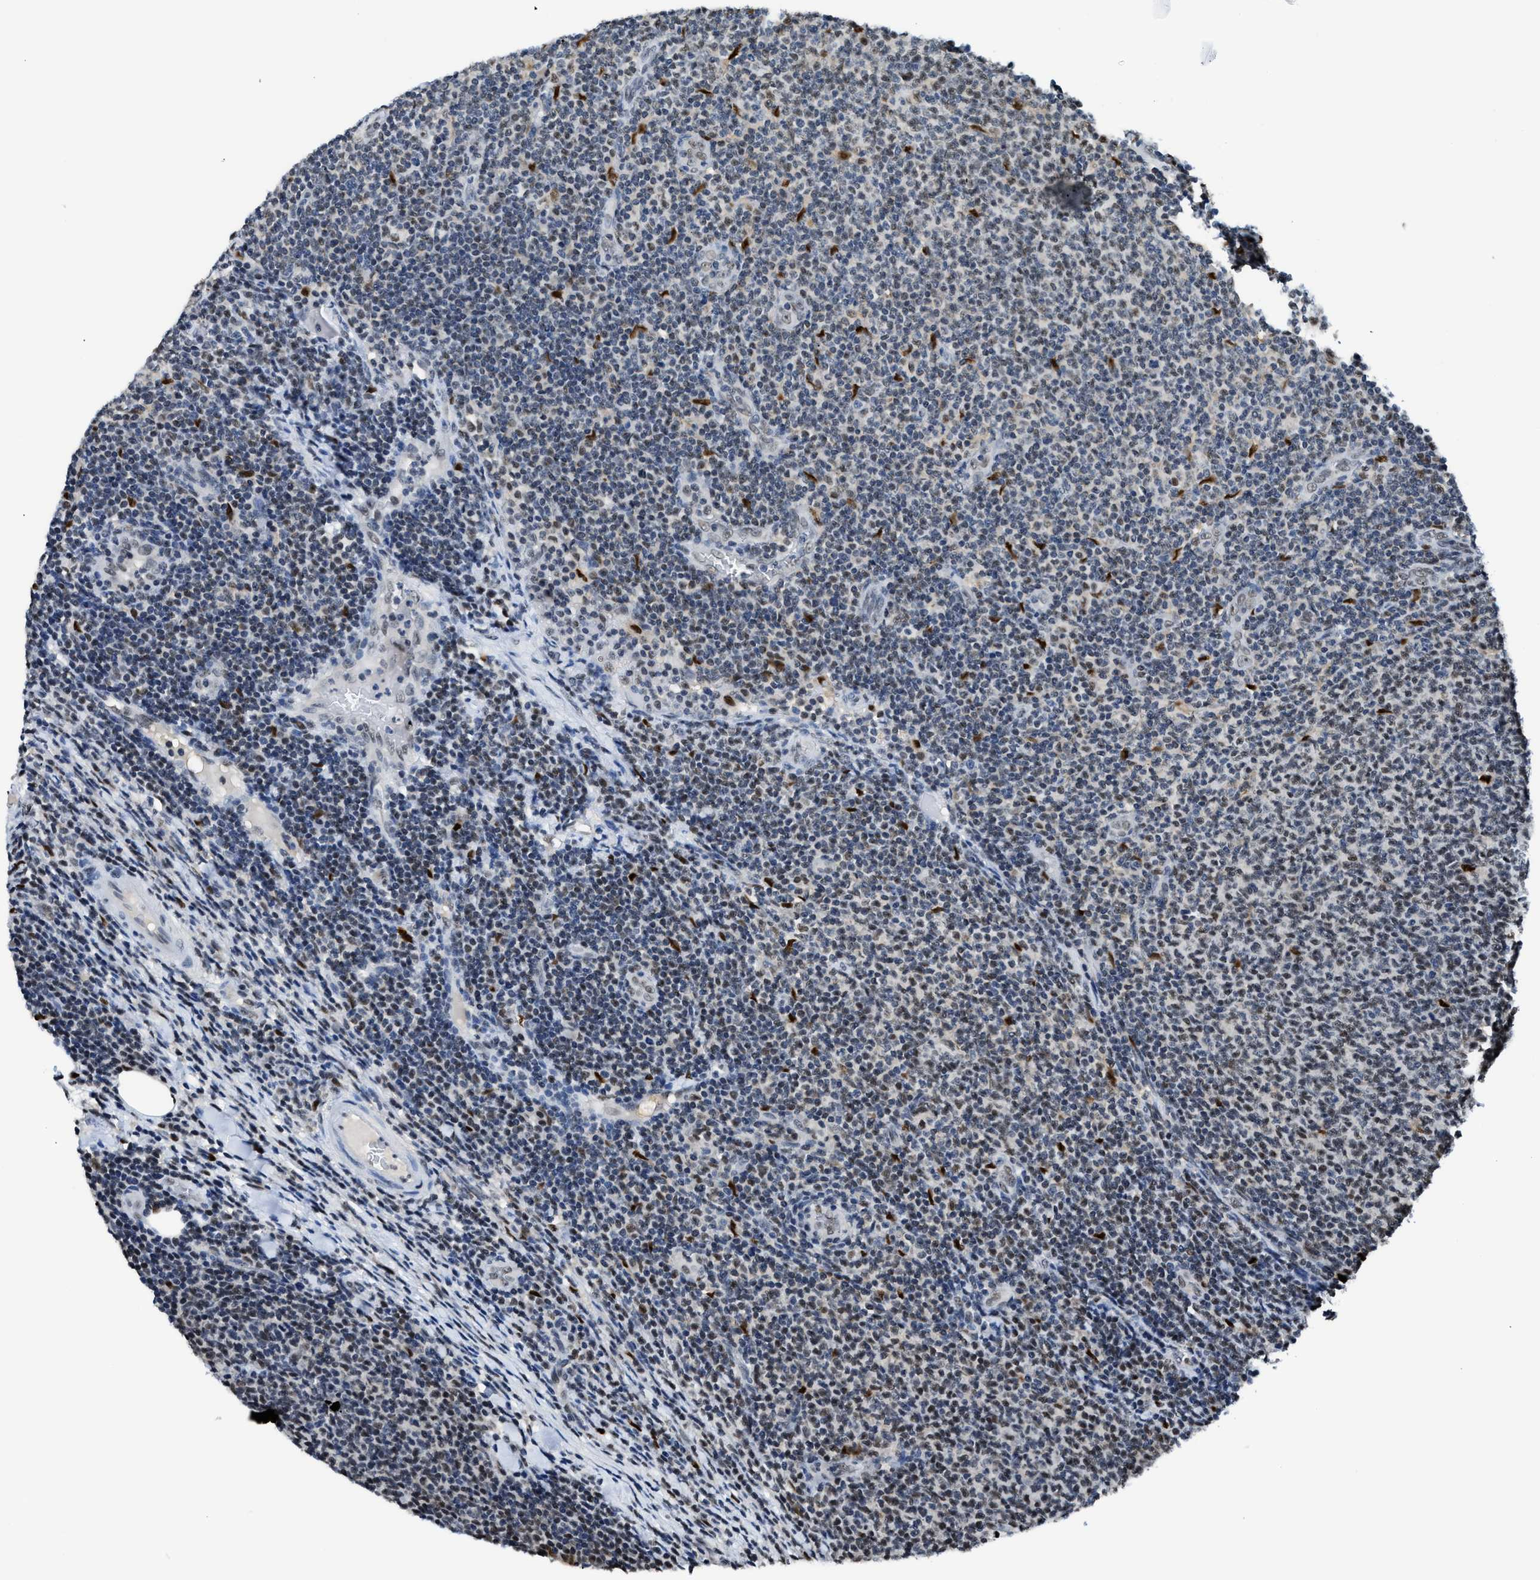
{"staining": {"intensity": "negative", "quantity": "none", "location": "none"}, "tissue": "lymphoma", "cell_type": "Tumor cells", "image_type": "cancer", "snomed": [{"axis": "morphology", "description": "Malignant lymphoma, non-Hodgkin's type, Low grade"}, {"axis": "topography", "description": "Lymph node"}], "caption": "Lymphoma was stained to show a protein in brown. There is no significant expression in tumor cells.", "gene": "ALX1", "patient": {"sex": "male", "age": 66}}